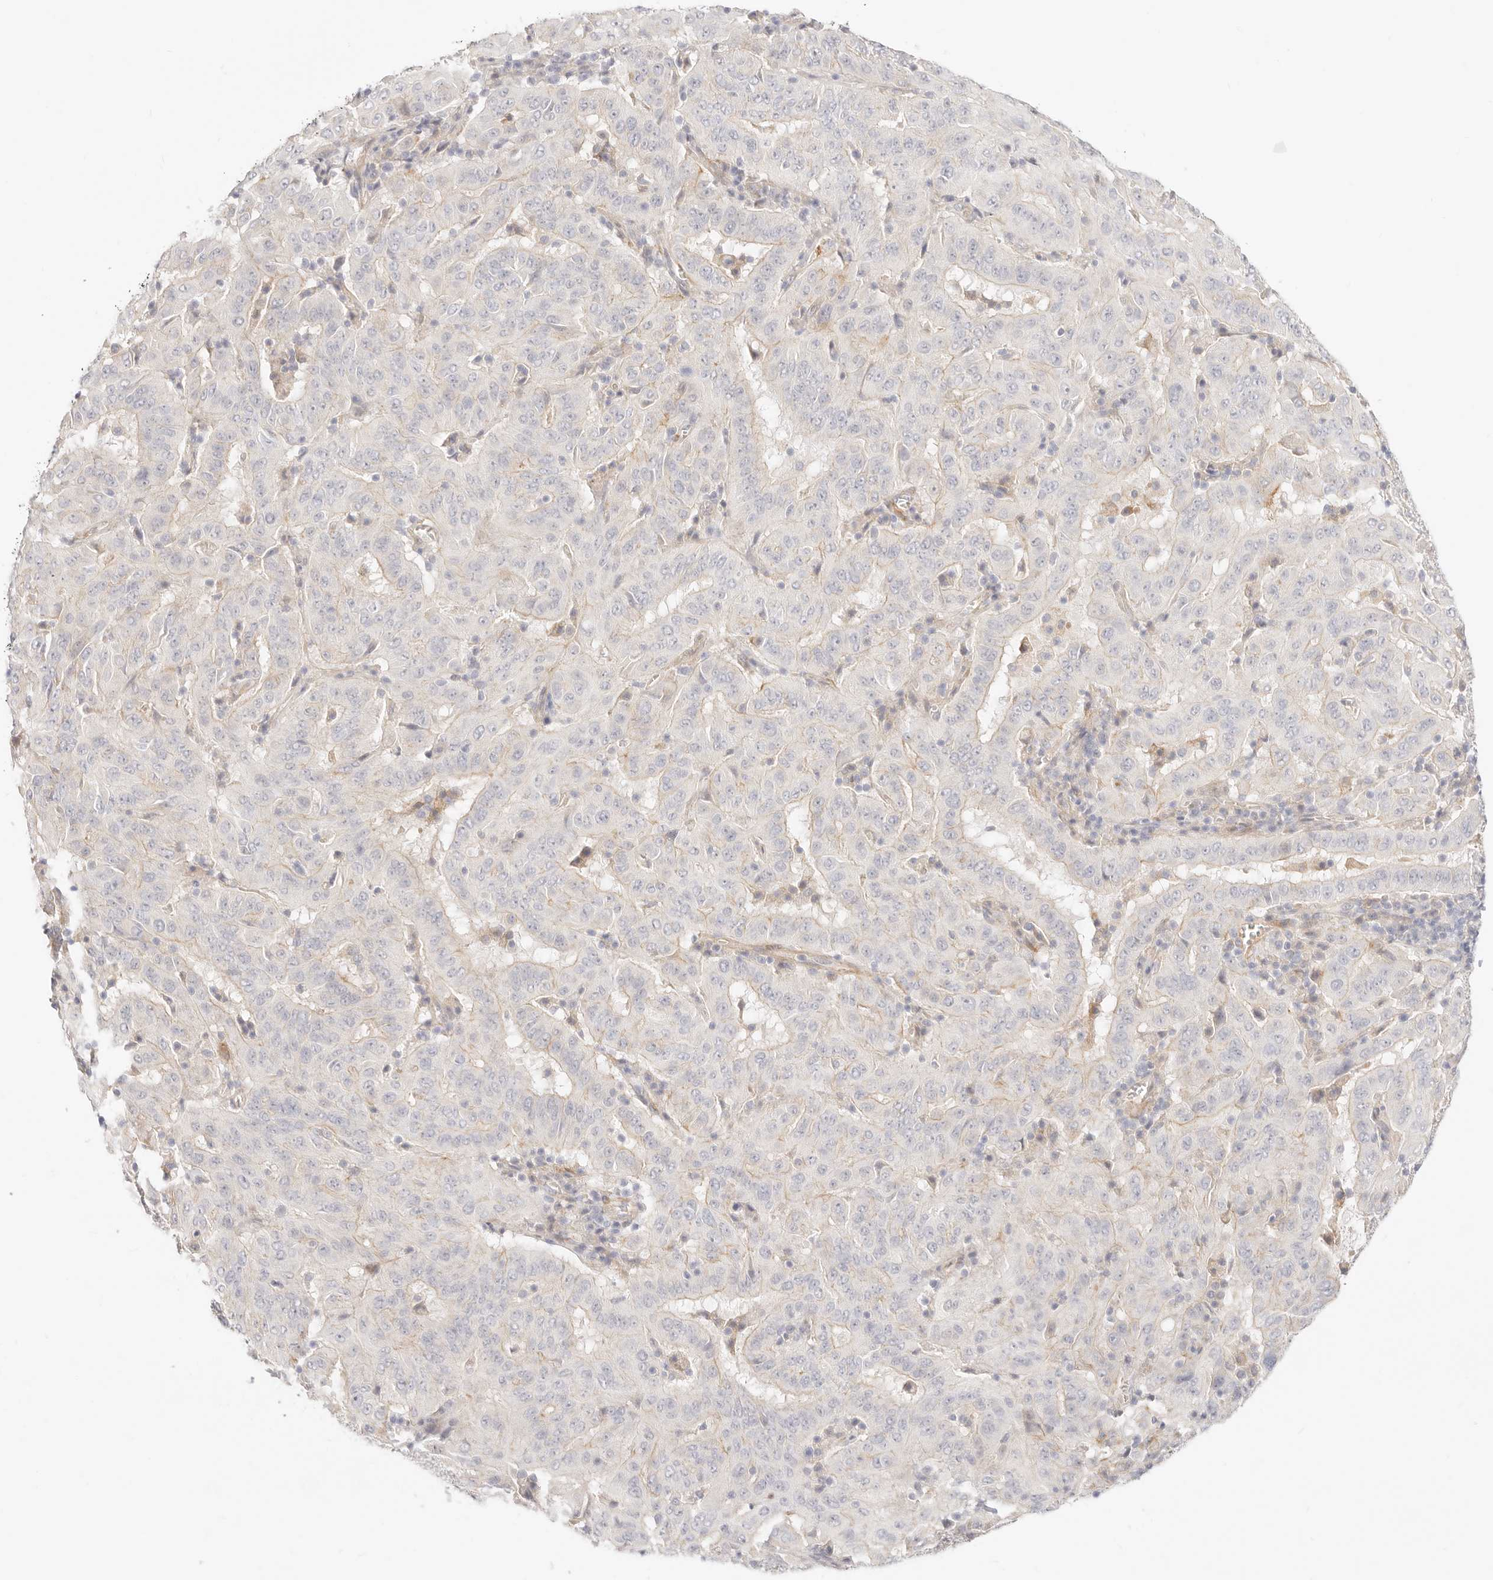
{"staining": {"intensity": "negative", "quantity": "none", "location": "none"}, "tissue": "pancreatic cancer", "cell_type": "Tumor cells", "image_type": "cancer", "snomed": [{"axis": "morphology", "description": "Adenocarcinoma, NOS"}, {"axis": "topography", "description": "Pancreas"}], "caption": "IHC photomicrograph of neoplastic tissue: pancreatic cancer (adenocarcinoma) stained with DAB (3,3'-diaminobenzidine) reveals no significant protein positivity in tumor cells.", "gene": "UBXN10", "patient": {"sex": "male", "age": 63}}